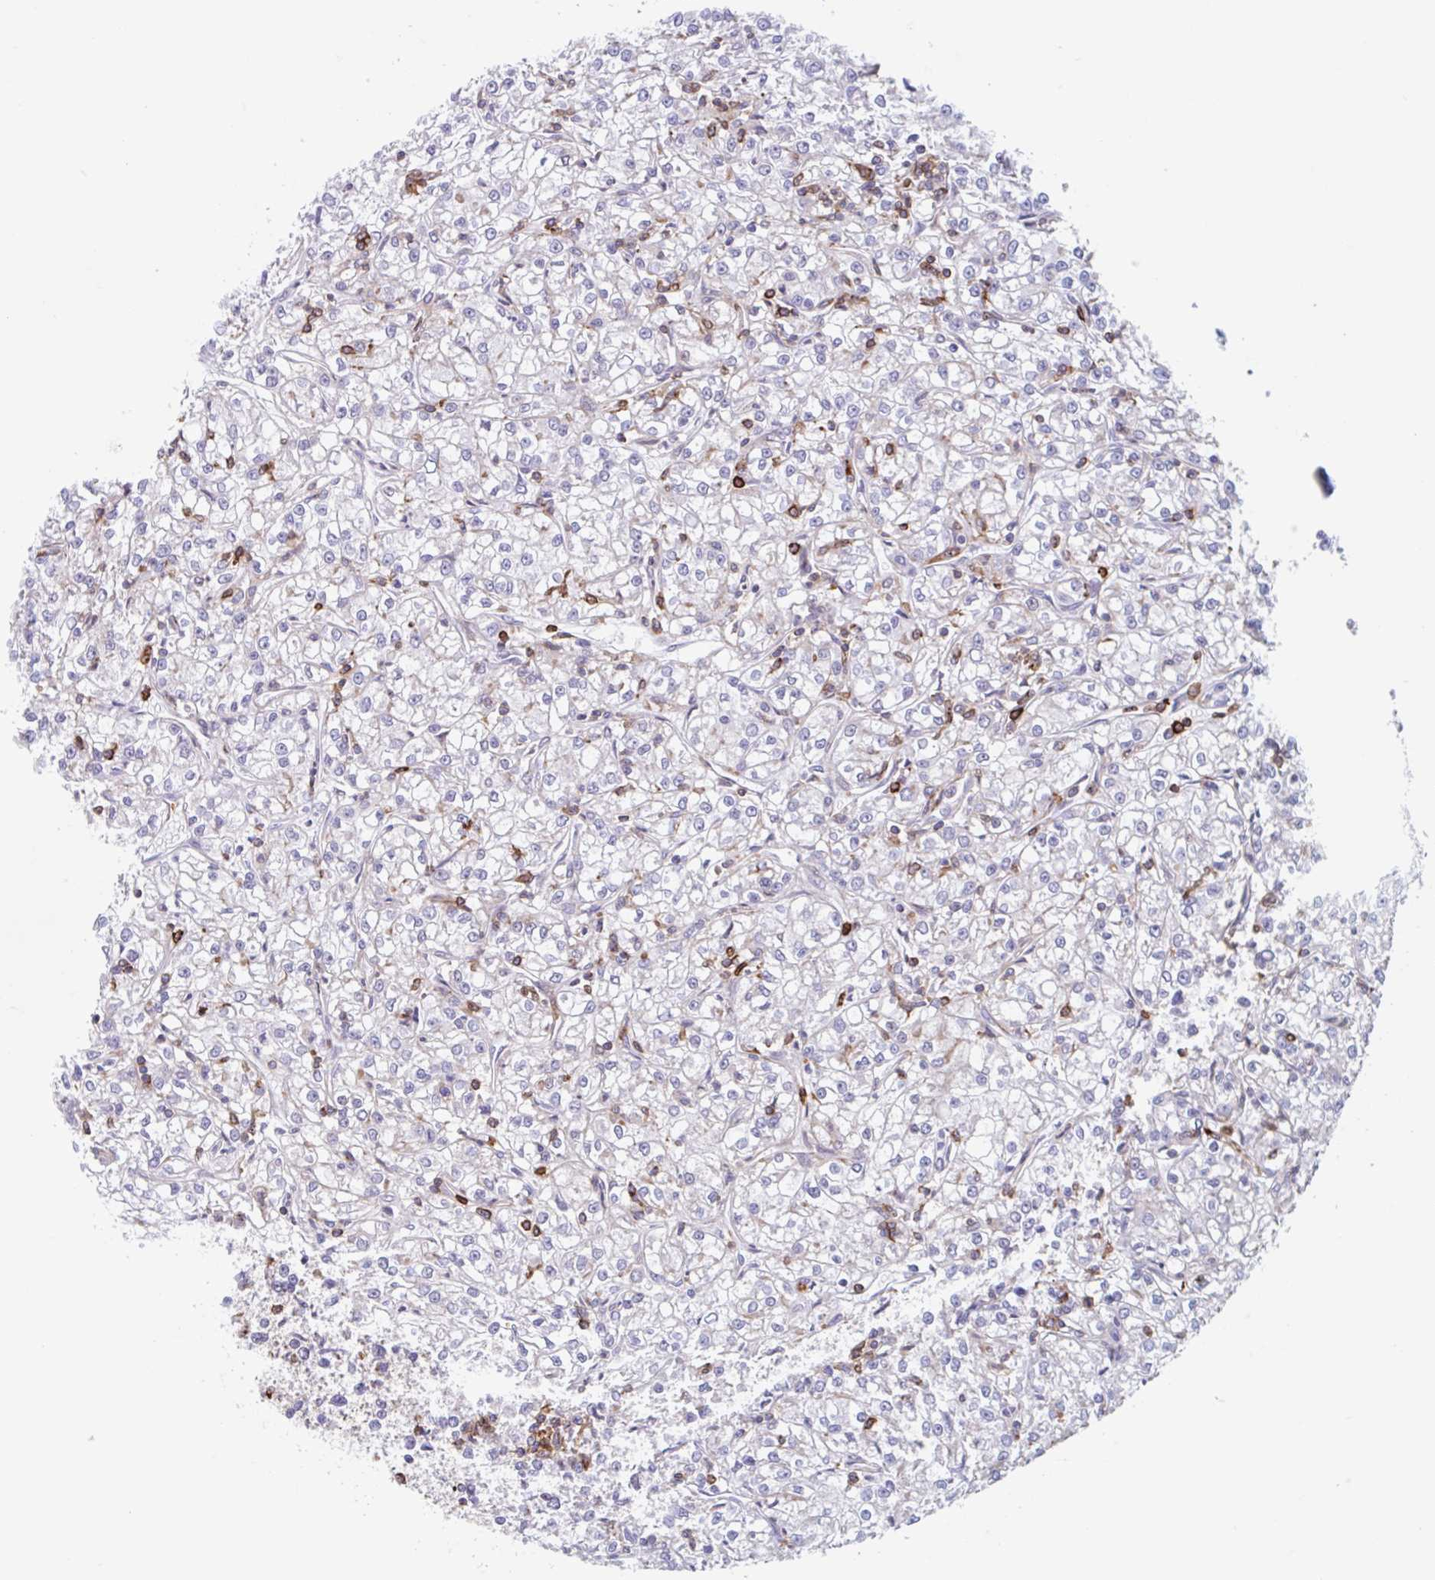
{"staining": {"intensity": "negative", "quantity": "none", "location": "none"}, "tissue": "renal cancer", "cell_type": "Tumor cells", "image_type": "cancer", "snomed": [{"axis": "morphology", "description": "Adenocarcinoma, NOS"}, {"axis": "topography", "description": "Kidney"}], "caption": "Immunohistochemistry photomicrograph of human adenocarcinoma (renal) stained for a protein (brown), which demonstrates no positivity in tumor cells.", "gene": "EFHD1", "patient": {"sex": "female", "age": 59}}